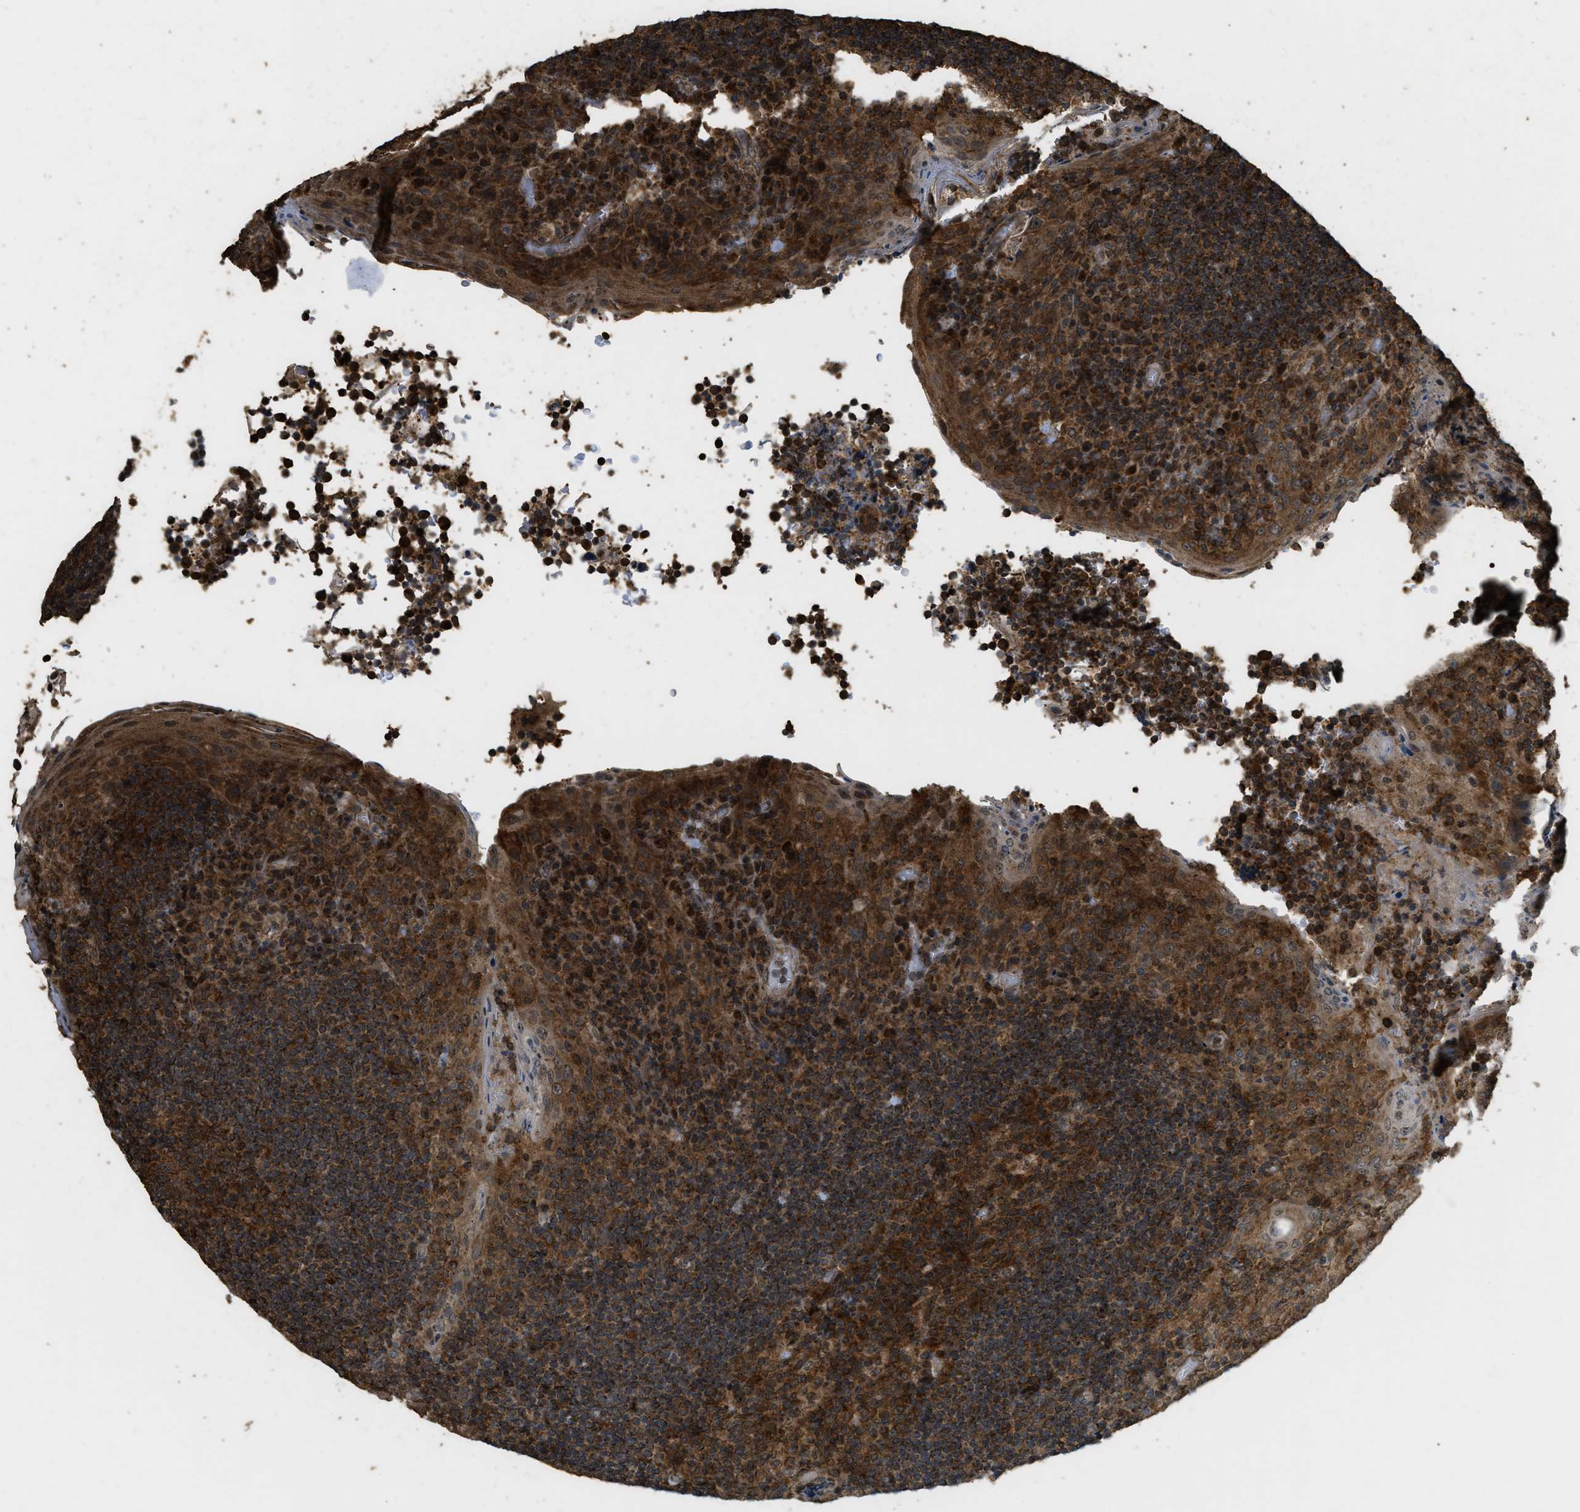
{"staining": {"intensity": "strong", "quantity": ">75%", "location": "cytoplasmic/membranous"}, "tissue": "tonsil", "cell_type": "Germinal center cells", "image_type": "normal", "snomed": [{"axis": "morphology", "description": "Normal tissue, NOS"}, {"axis": "topography", "description": "Tonsil"}], "caption": "A photomicrograph of tonsil stained for a protein displays strong cytoplasmic/membranous brown staining in germinal center cells.", "gene": "CTPS1", "patient": {"sex": "male", "age": 17}}